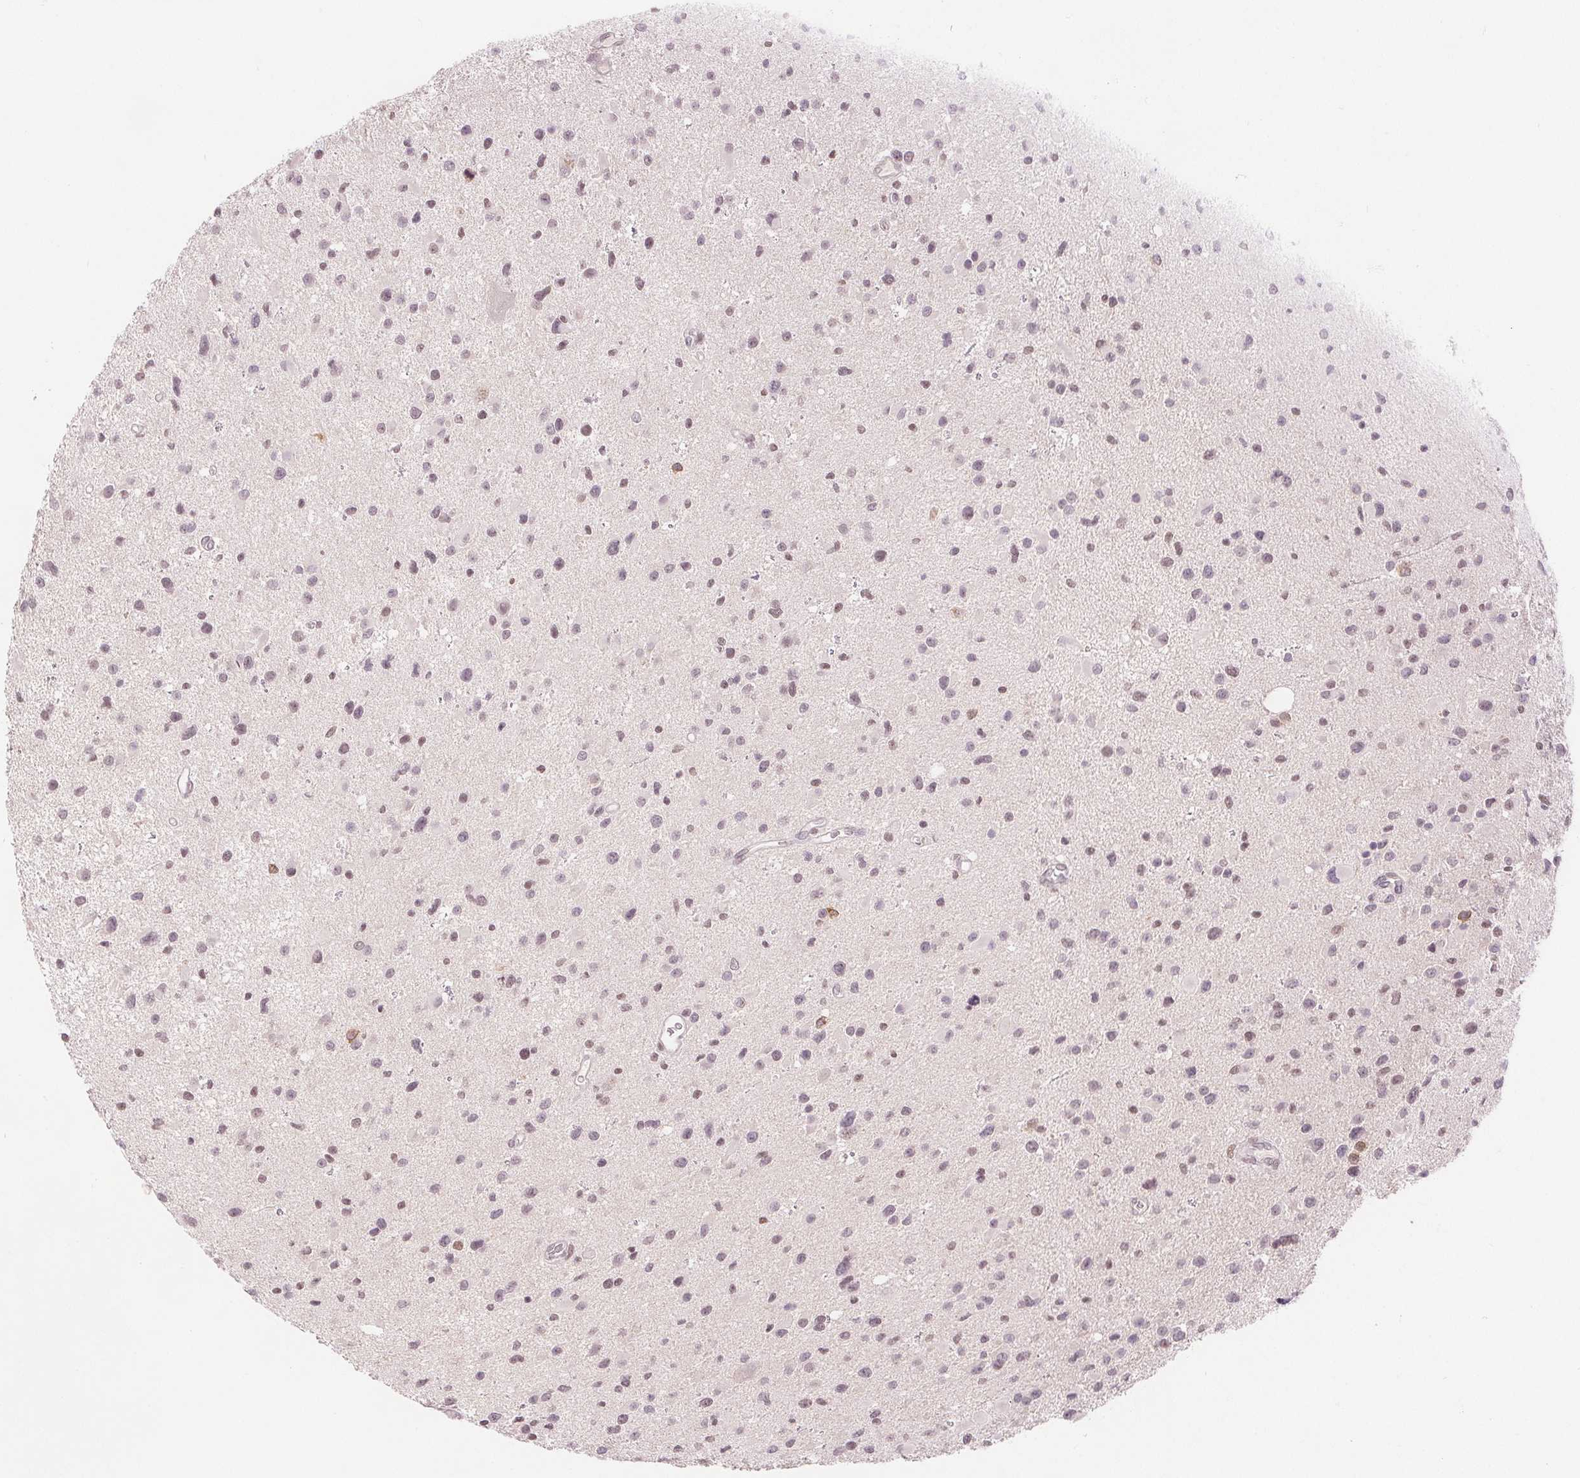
{"staining": {"intensity": "weak", "quantity": "25%-75%", "location": "nuclear"}, "tissue": "glioma", "cell_type": "Tumor cells", "image_type": "cancer", "snomed": [{"axis": "morphology", "description": "Glioma, malignant, Low grade"}, {"axis": "topography", "description": "Brain"}], "caption": "Glioma stained with IHC reveals weak nuclear positivity in approximately 25%-75% of tumor cells.", "gene": "DEK", "patient": {"sex": "female", "age": 32}}